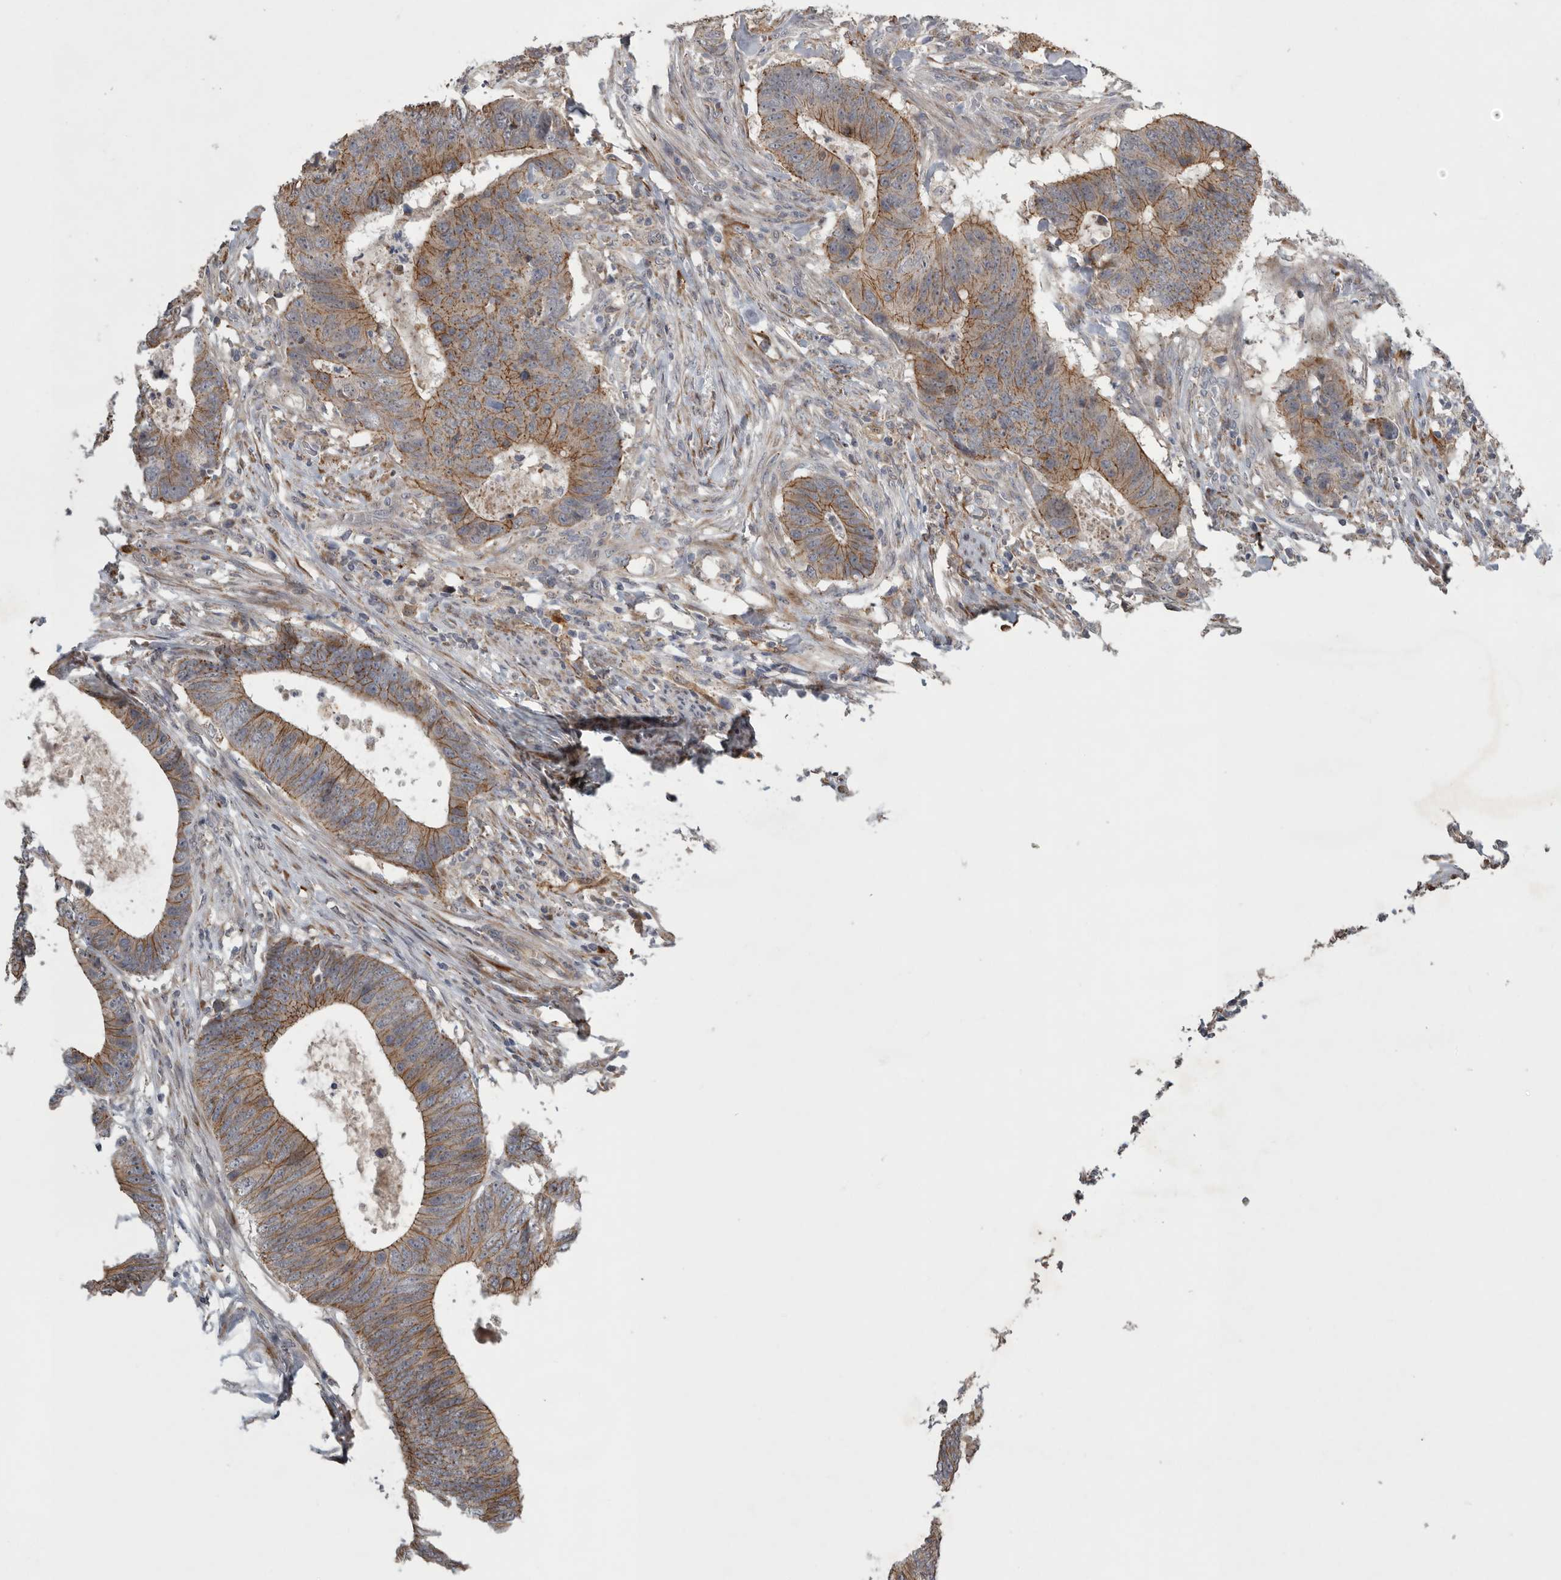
{"staining": {"intensity": "moderate", "quantity": ">75%", "location": "cytoplasmic/membranous"}, "tissue": "colorectal cancer", "cell_type": "Tumor cells", "image_type": "cancer", "snomed": [{"axis": "morphology", "description": "Adenocarcinoma, NOS"}, {"axis": "topography", "description": "Colon"}], "caption": "DAB (3,3'-diaminobenzidine) immunohistochemical staining of adenocarcinoma (colorectal) shows moderate cytoplasmic/membranous protein positivity in about >75% of tumor cells. The protein is shown in brown color, while the nuclei are stained blue.", "gene": "MPDZ", "patient": {"sex": "male", "age": 56}}